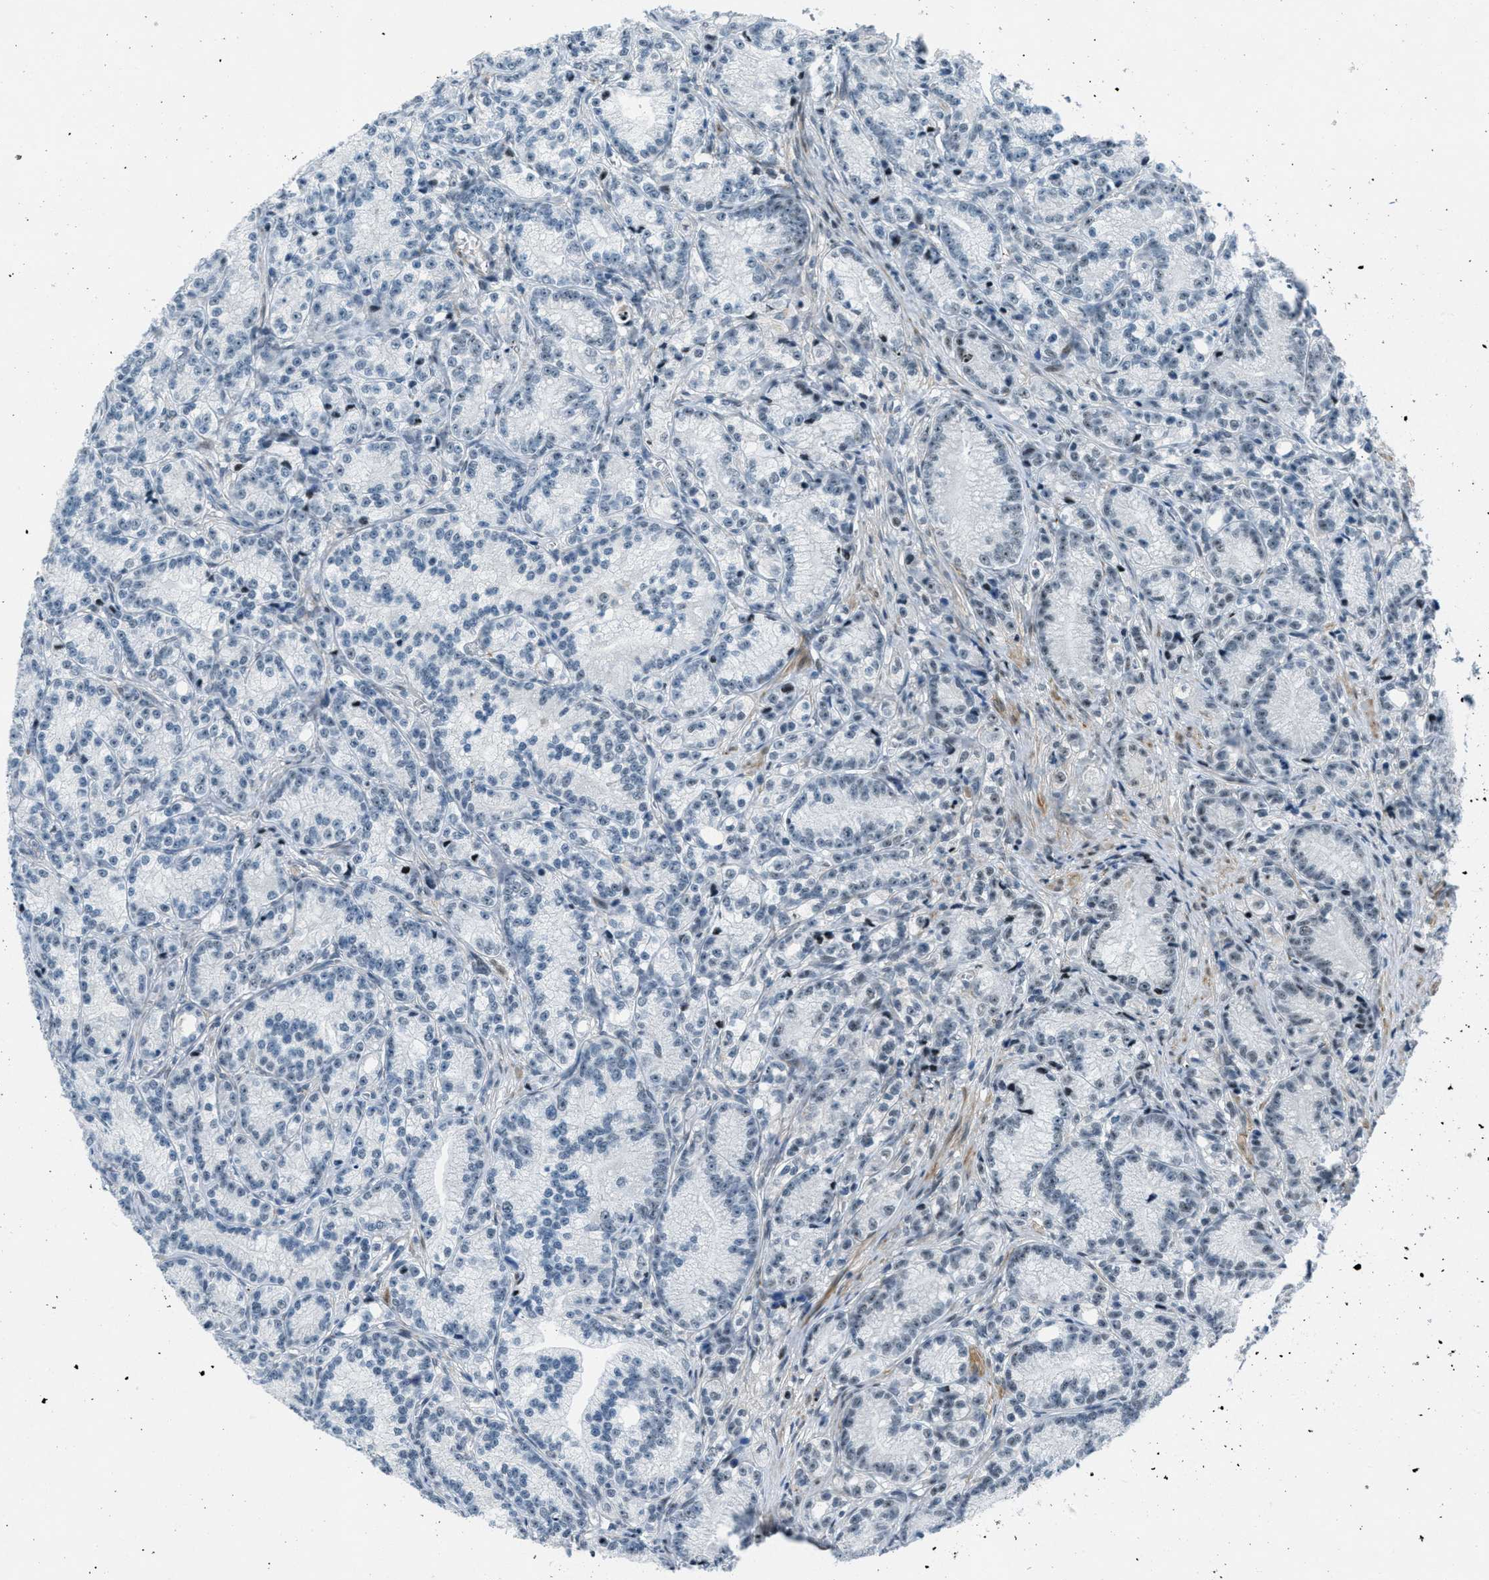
{"staining": {"intensity": "negative", "quantity": "none", "location": "none"}, "tissue": "prostate cancer", "cell_type": "Tumor cells", "image_type": "cancer", "snomed": [{"axis": "morphology", "description": "Adenocarcinoma, Low grade"}, {"axis": "topography", "description": "Prostate"}], "caption": "Immunohistochemistry of prostate cancer reveals no expression in tumor cells.", "gene": "ZDHHC23", "patient": {"sex": "male", "age": 89}}